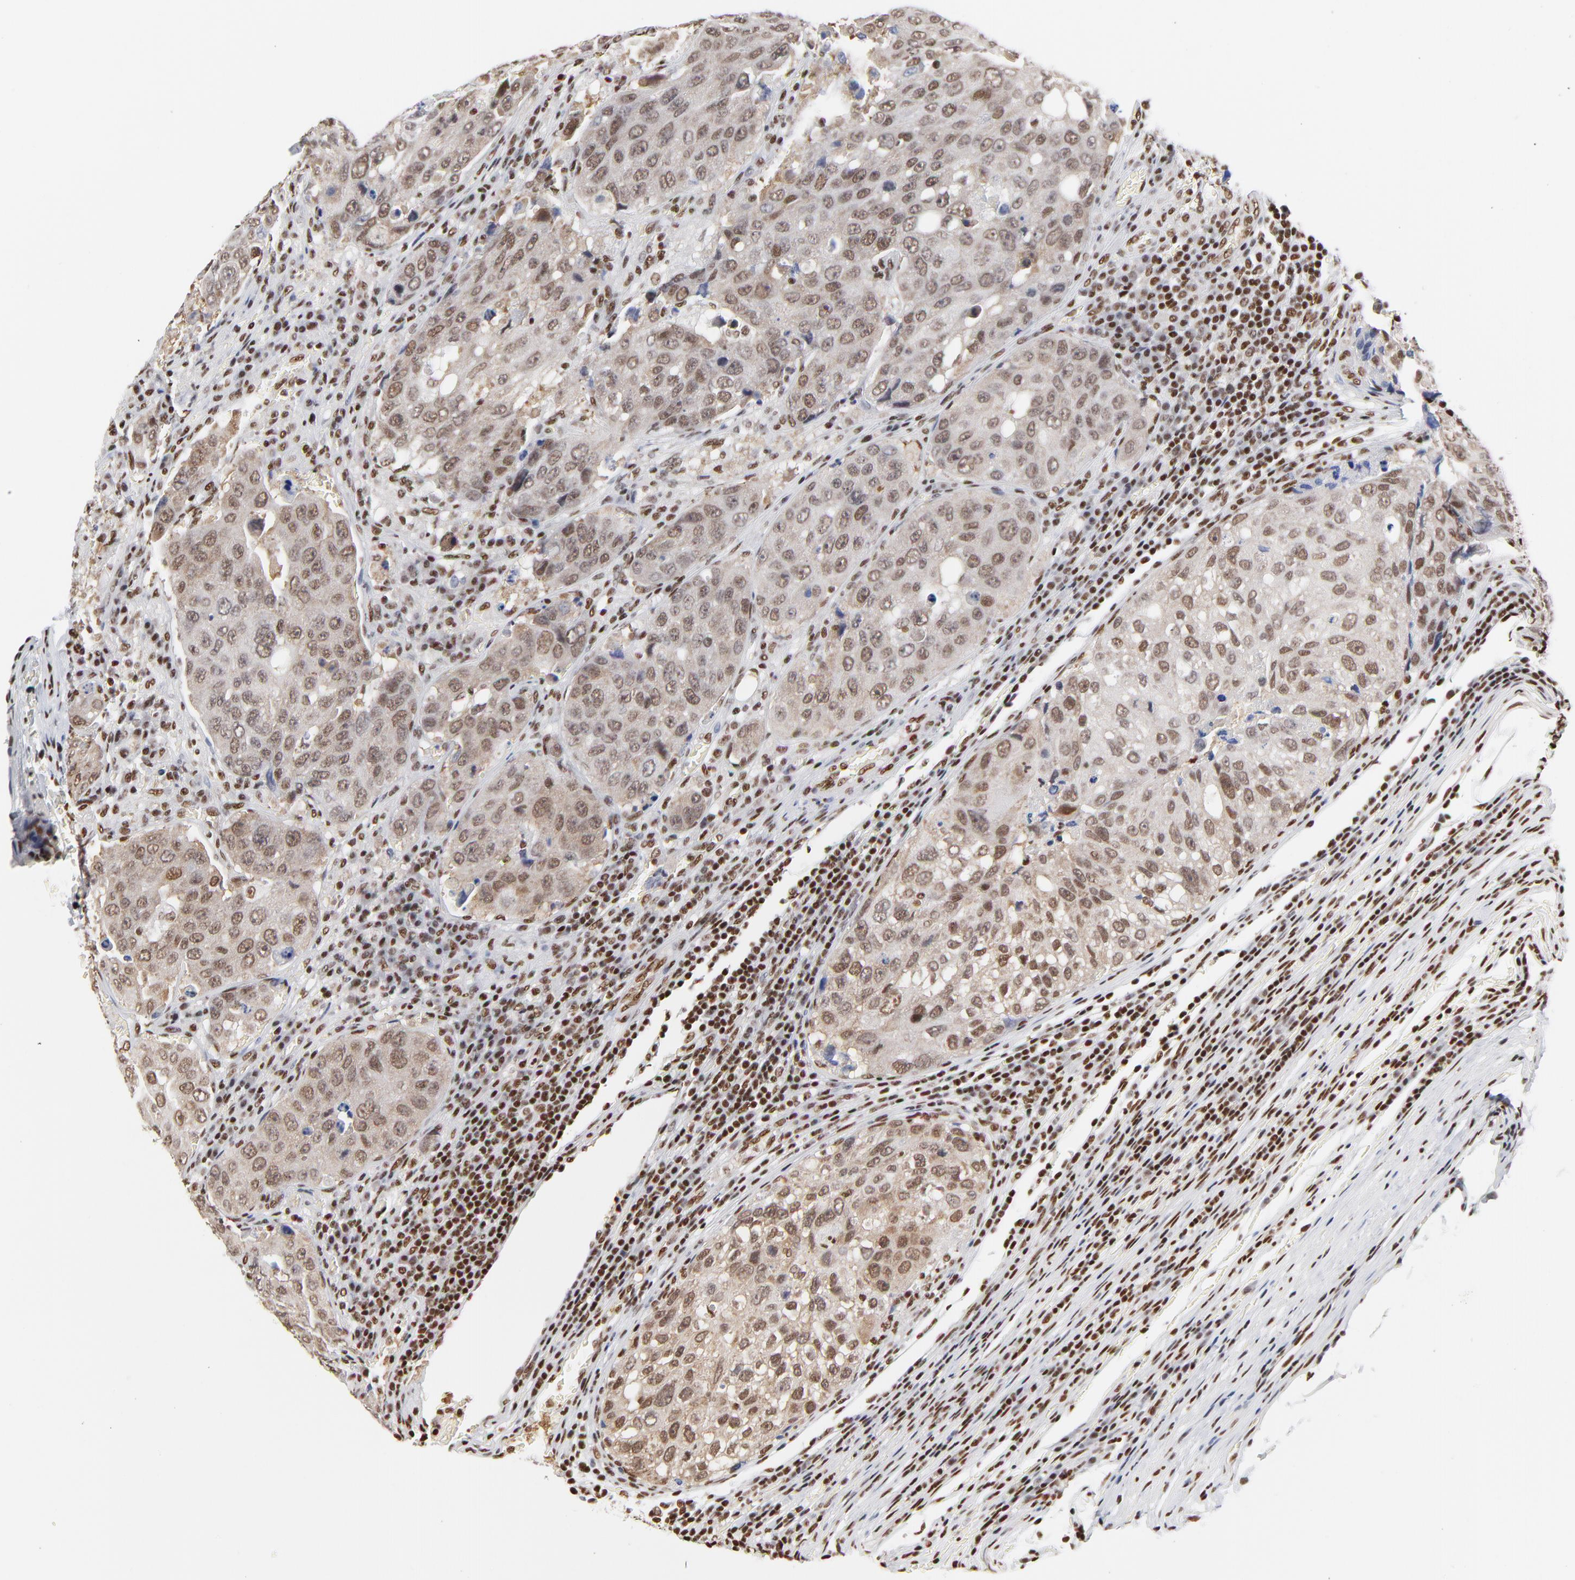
{"staining": {"intensity": "moderate", "quantity": ">75%", "location": "nuclear"}, "tissue": "urothelial cancer", "cell_type": "Tumor cells", "image_type": "cancer", "snomed": [{"axis": "morphology", "description": "Urothelial carcinoma, High grade"}, {"axis": "topography", "description": "Lymph node"}, {"axis": "topography", "description": "Urinary bladder"}], "caption": "Urothelial cancer stained with a protein marker shows moderate staining in tumor cells.", "gene": "CREB1", "patient": {"sex": "male", "age": 51}}